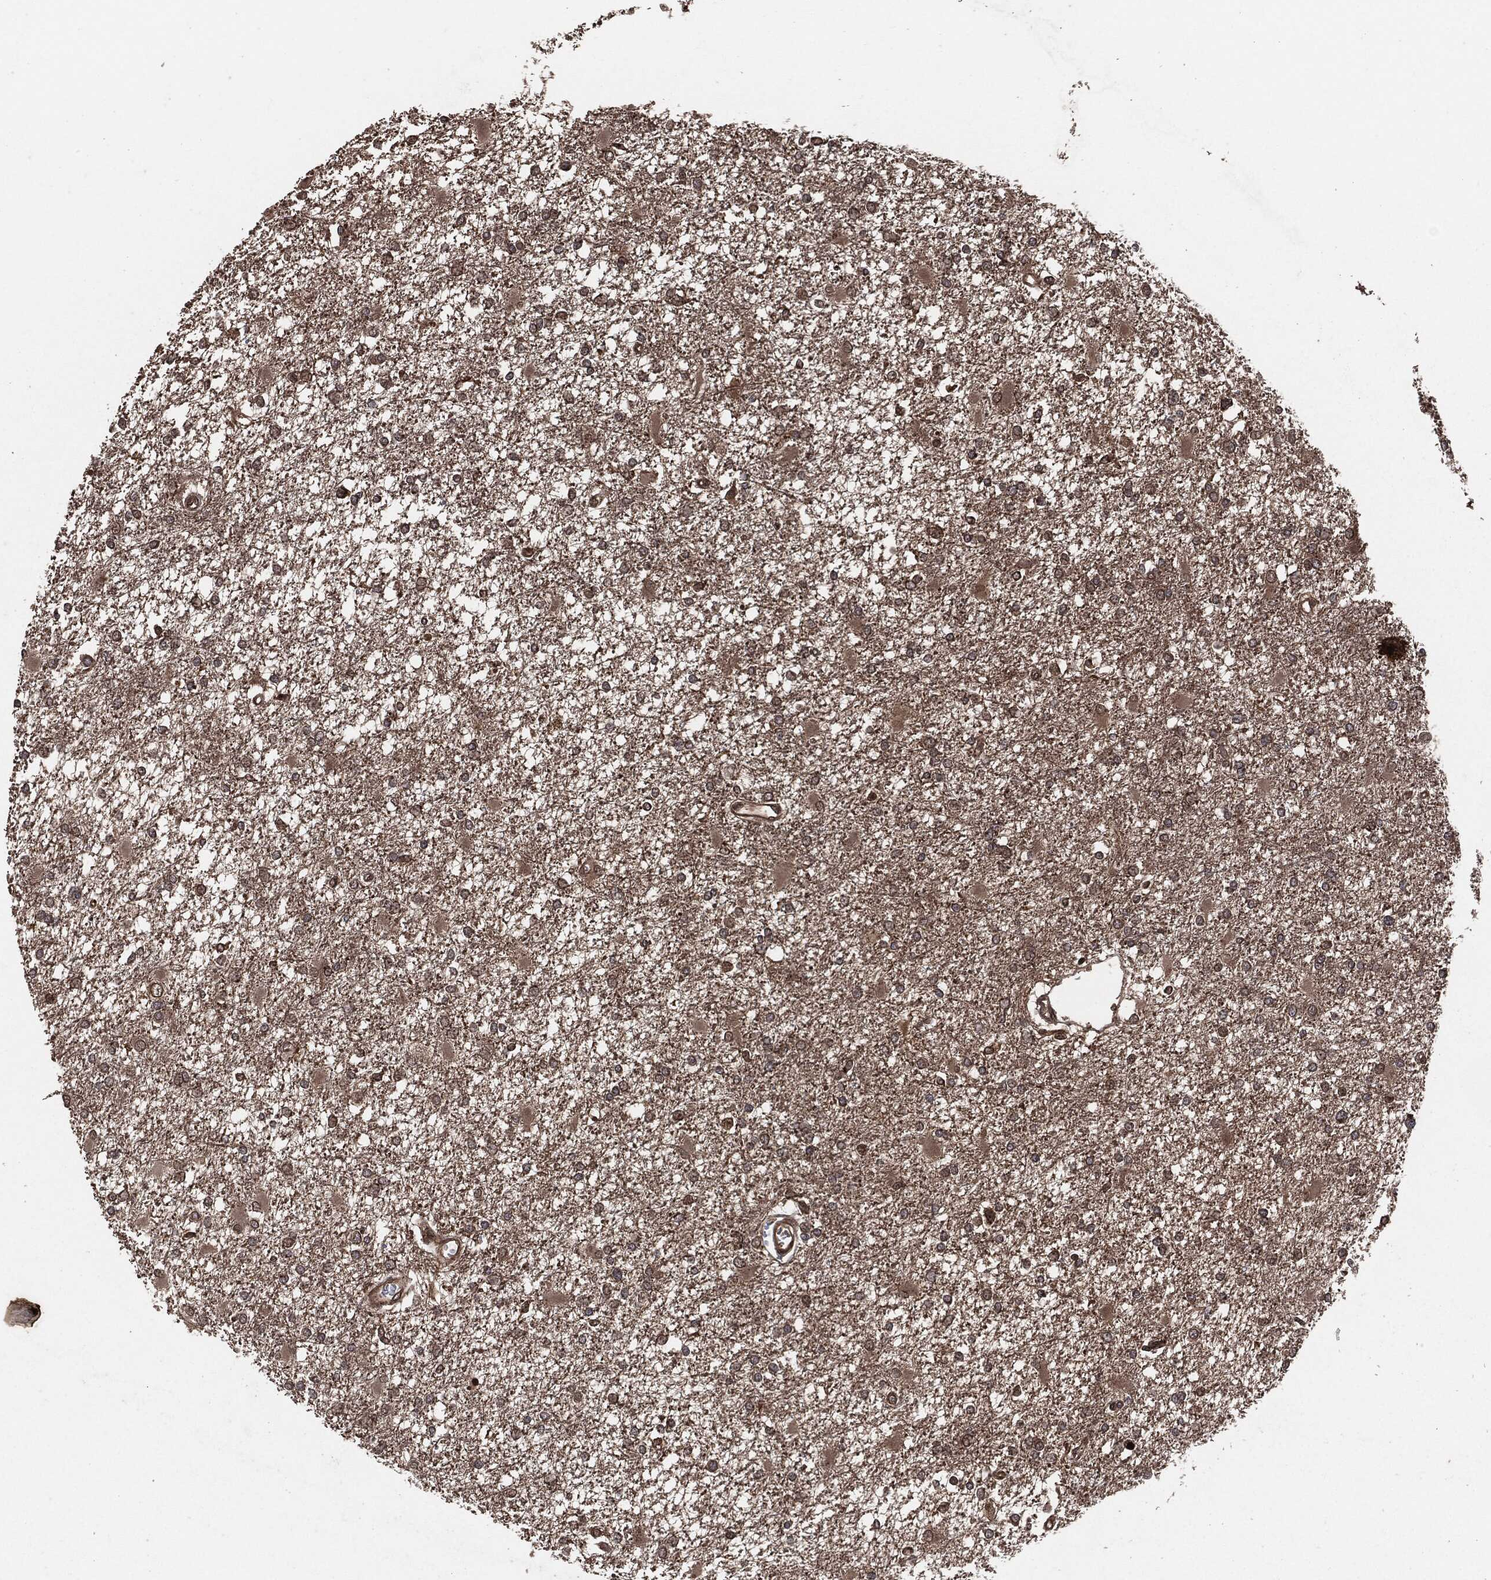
{"staining": {"intensity": "moderate", "quantity": "25%-75%", "location": "cytoplasmic/membranous,nuclear"}, "tissue": "glioma", "cell_type": "Tumor cells", "image_type": "cancer", "snomed": [{"axis": "morphology", "description": "Glioma, malignant, High grade"}, {"axis": "topography", "description": "Cerebral cortex"}], "caption": "Immunohistochemistry staining of glioma, which displays medium levels of moderate cytoplasmic/membranous and nuclear expression in approximately 25%-75% of tumor cells indicating moderate cytoplasmic/membranous and nuclear protein staining. The staining was performed using DAB (3,3'-diaminobenzidine) (brown) for protein detection and nuclei were counterstained in hematoxylin (blue).", "gene": "IFIT1", "patient": {"sex": "male", "age": 79}}